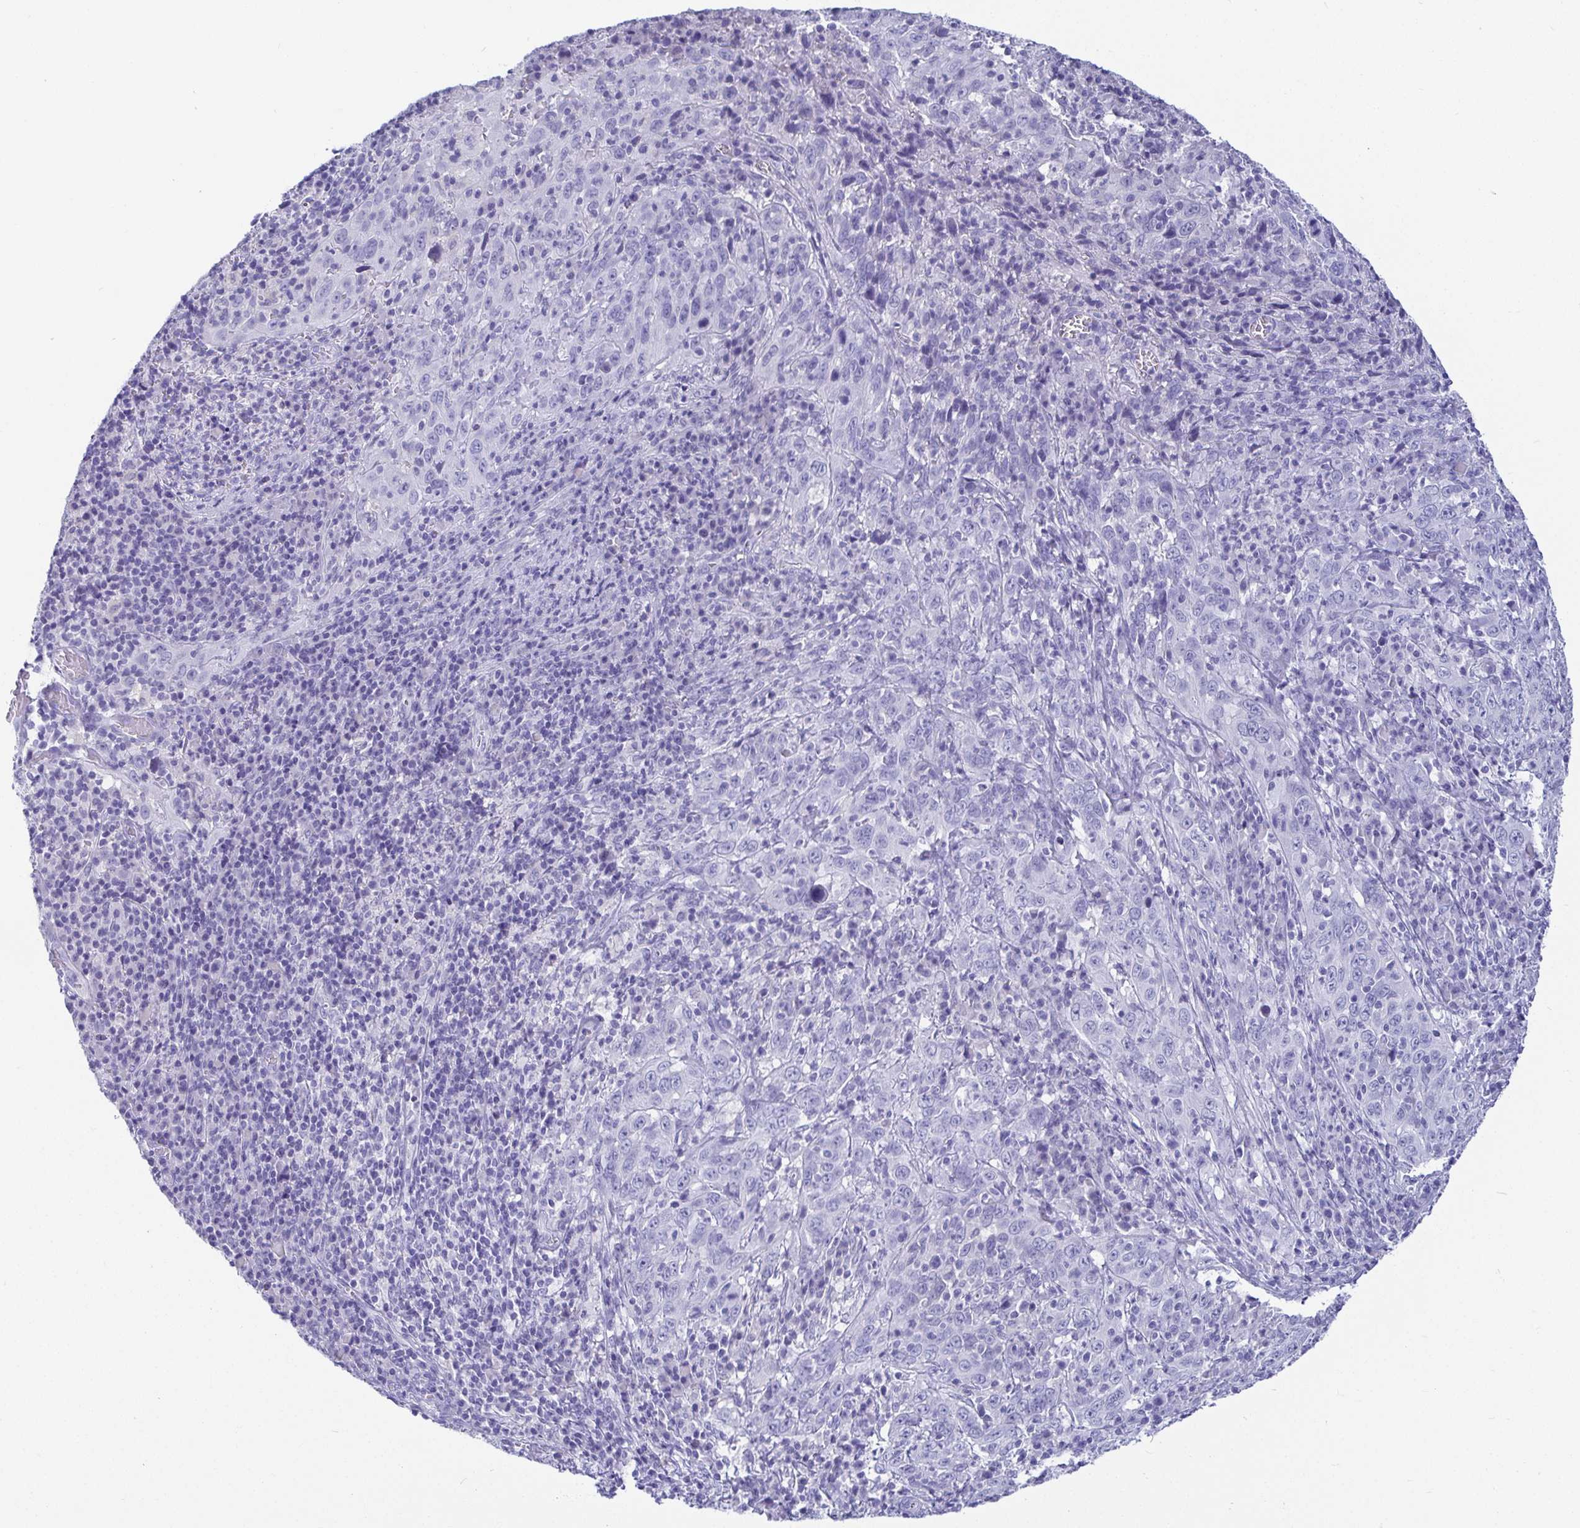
{"staining": {"intensity": "negative", "quantity": "none", "location": "none"}, "tissue": "cervical cancer", "cell_type": "Tumor cells", "image_type": "cancer", "snomed": [{"axis": "morphology", "description": "Squamous cell carcinoma, NOS"}, {"axis": "topography", "description": "Cervix"}], "caption": "Immunohistochemistry of cervical cancer exhibits no expression in tumor cells. (DAB immunohistochemistry visualized using brightfield microscopy, high magnification).", "gene": "TMEM241", "patient": {"sex": "female", "age": 46}}